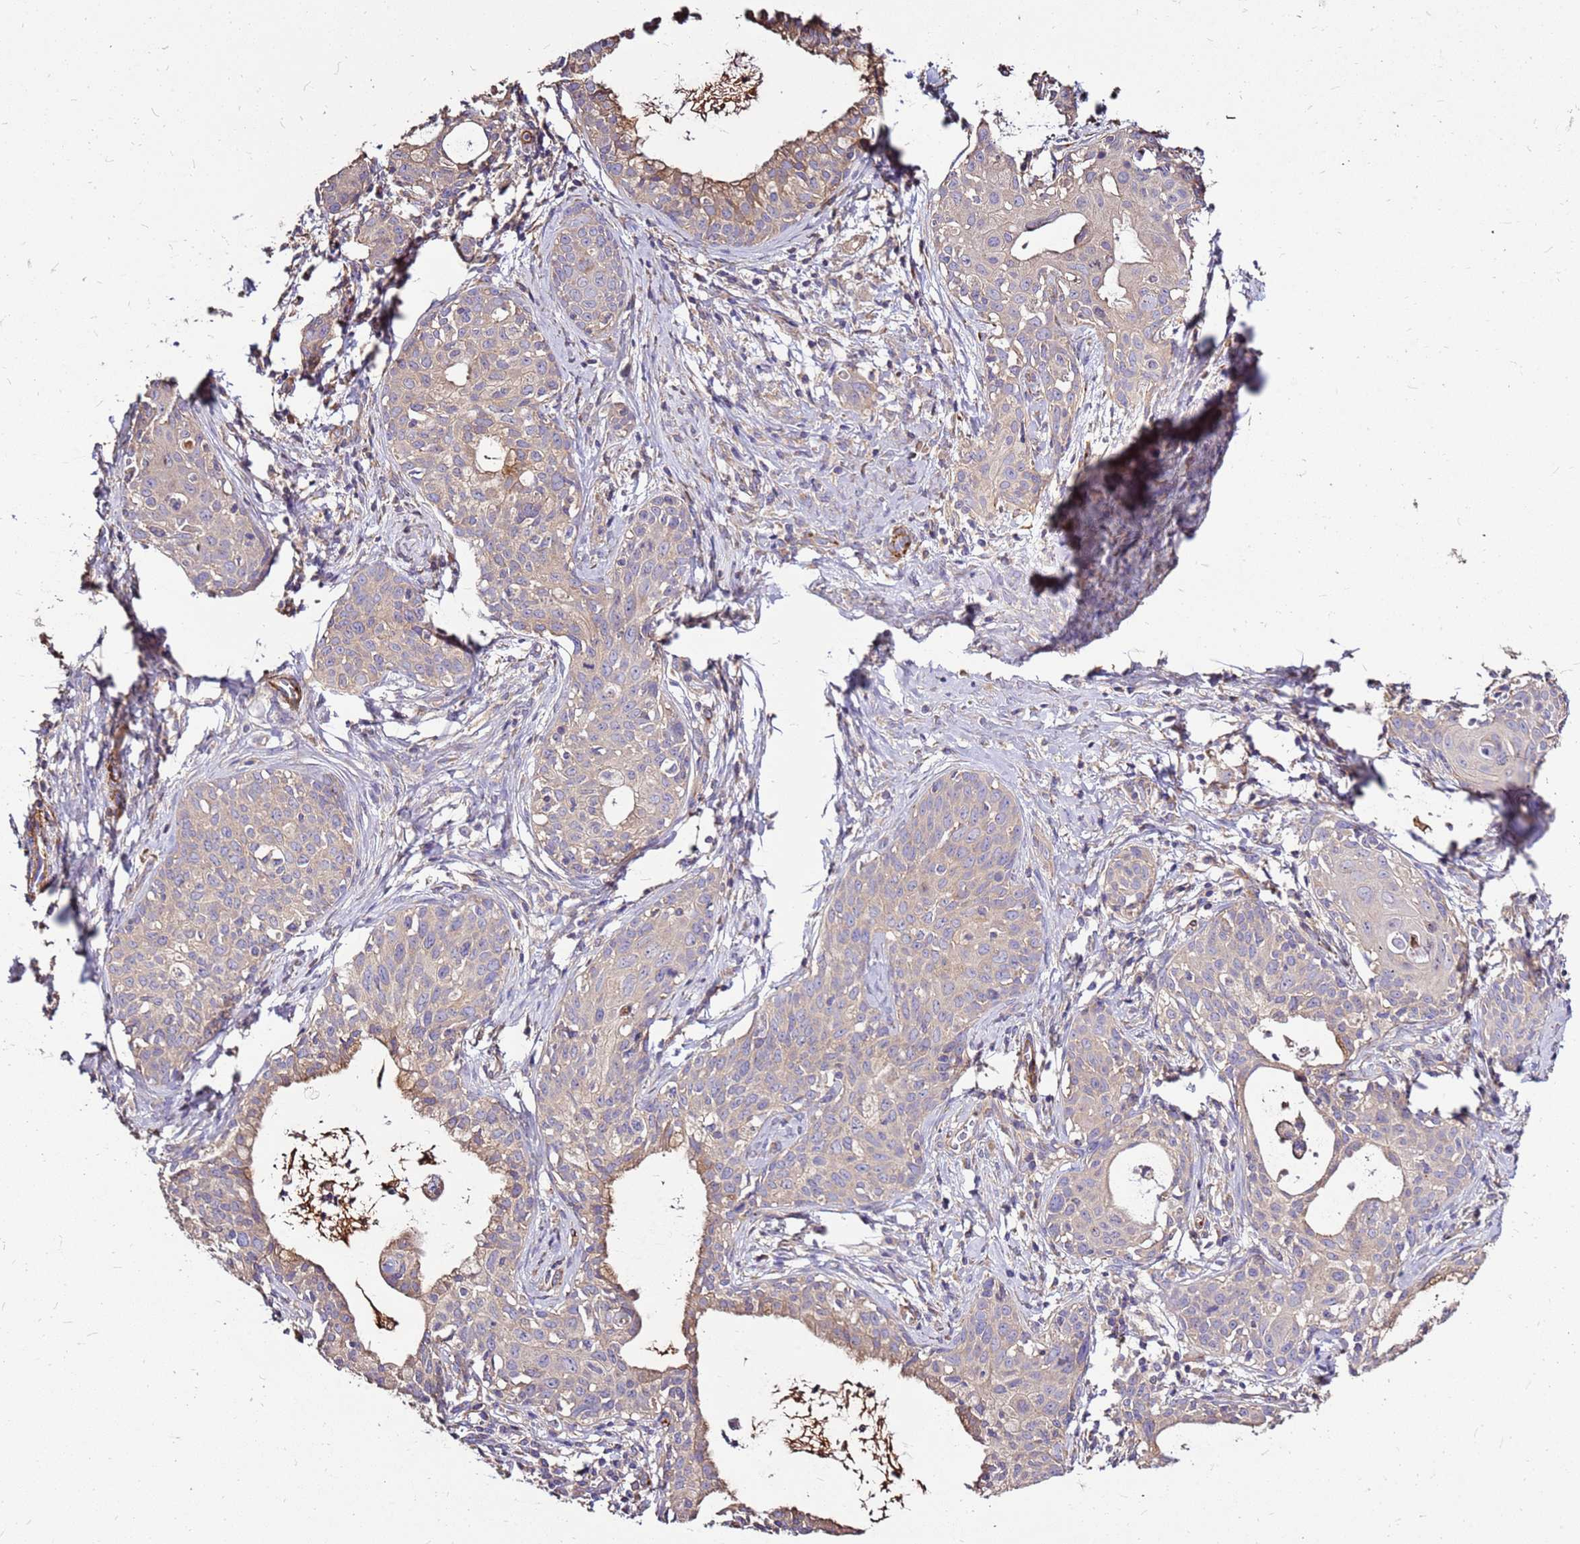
{"staining": {"intensity": "weak", "quantity": "25%-75%", "location": "cytoplasmic/membranous"}, "tissue": "cervical cancer", "cell_type": "Tumor cells", "image_type": "cancer", "snomed": [{"axis": "morphology", "description": "Squamous cell carcinoma, NOS"}, {"axis": "topography", "description": "Cervix"}], "caption": "Immunohistochemical staining of human cervical cancer demonstrates weak cytoplasmic/membranous protein staining in about 25%-75% of tumor cells.", "gene": "EXD3", "patient": {"sex": "female", "age": 52}}